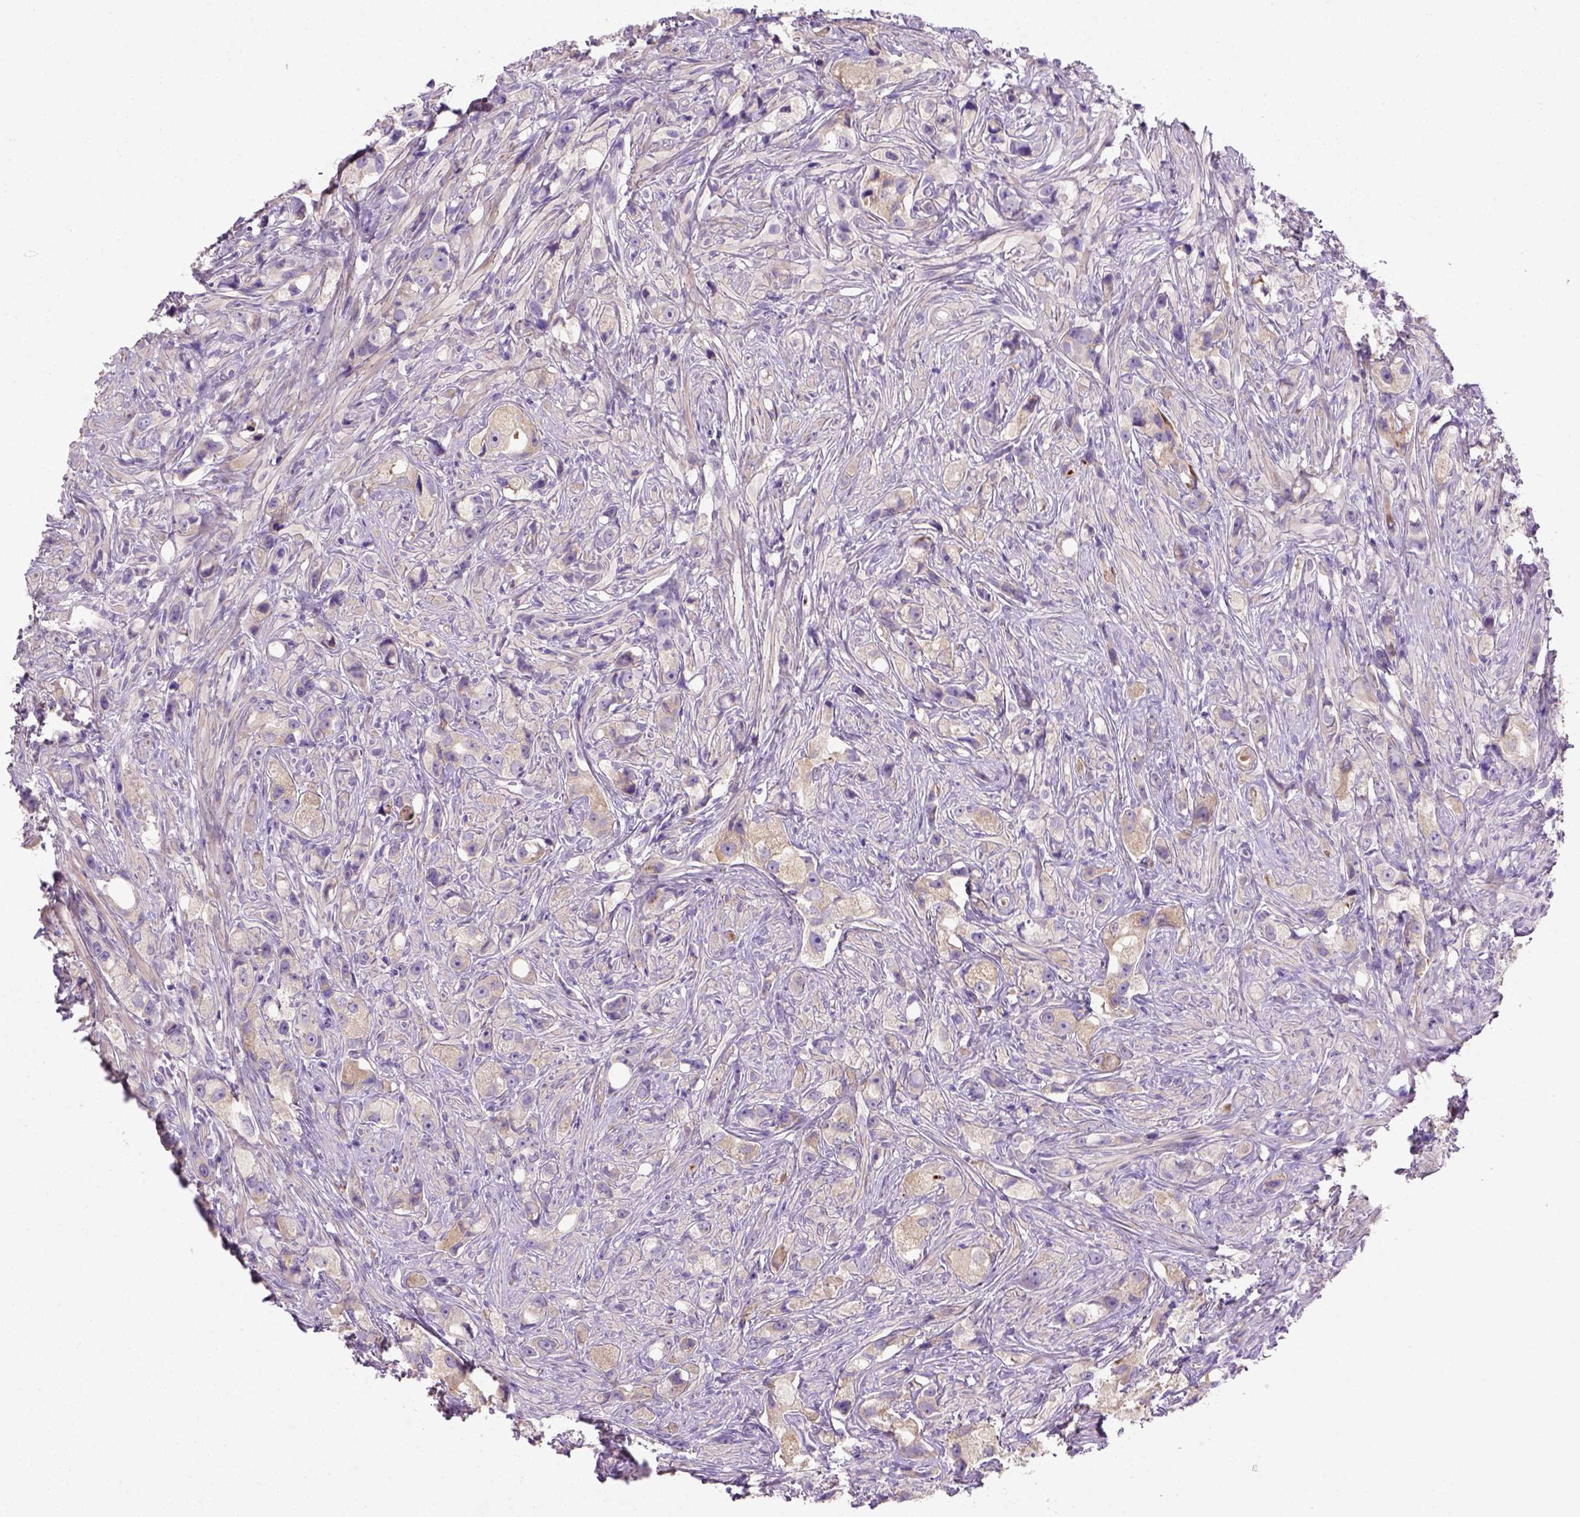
{"staining": {"intensity": "weak", "quantity": ">75%", "location": "cytoplasmic/membranous"}, "tissue": "prostate cancer", "cell_type": "Tumor cells", "image_type": "cancer", "snomed": [{"axis": "morphology", "description": "Adenocarcinoma, High grade"}, {"axis": "topography", "description": "Prostate"}], "caption": "Prostate cancer (adenocarcinoma (high-grade)) tissue shows weak cytoplasmic/membranous expression in approximately >75% of tumor cells", "gene": "NUDT2", "patient": {"sex": "male", "age": 75}}